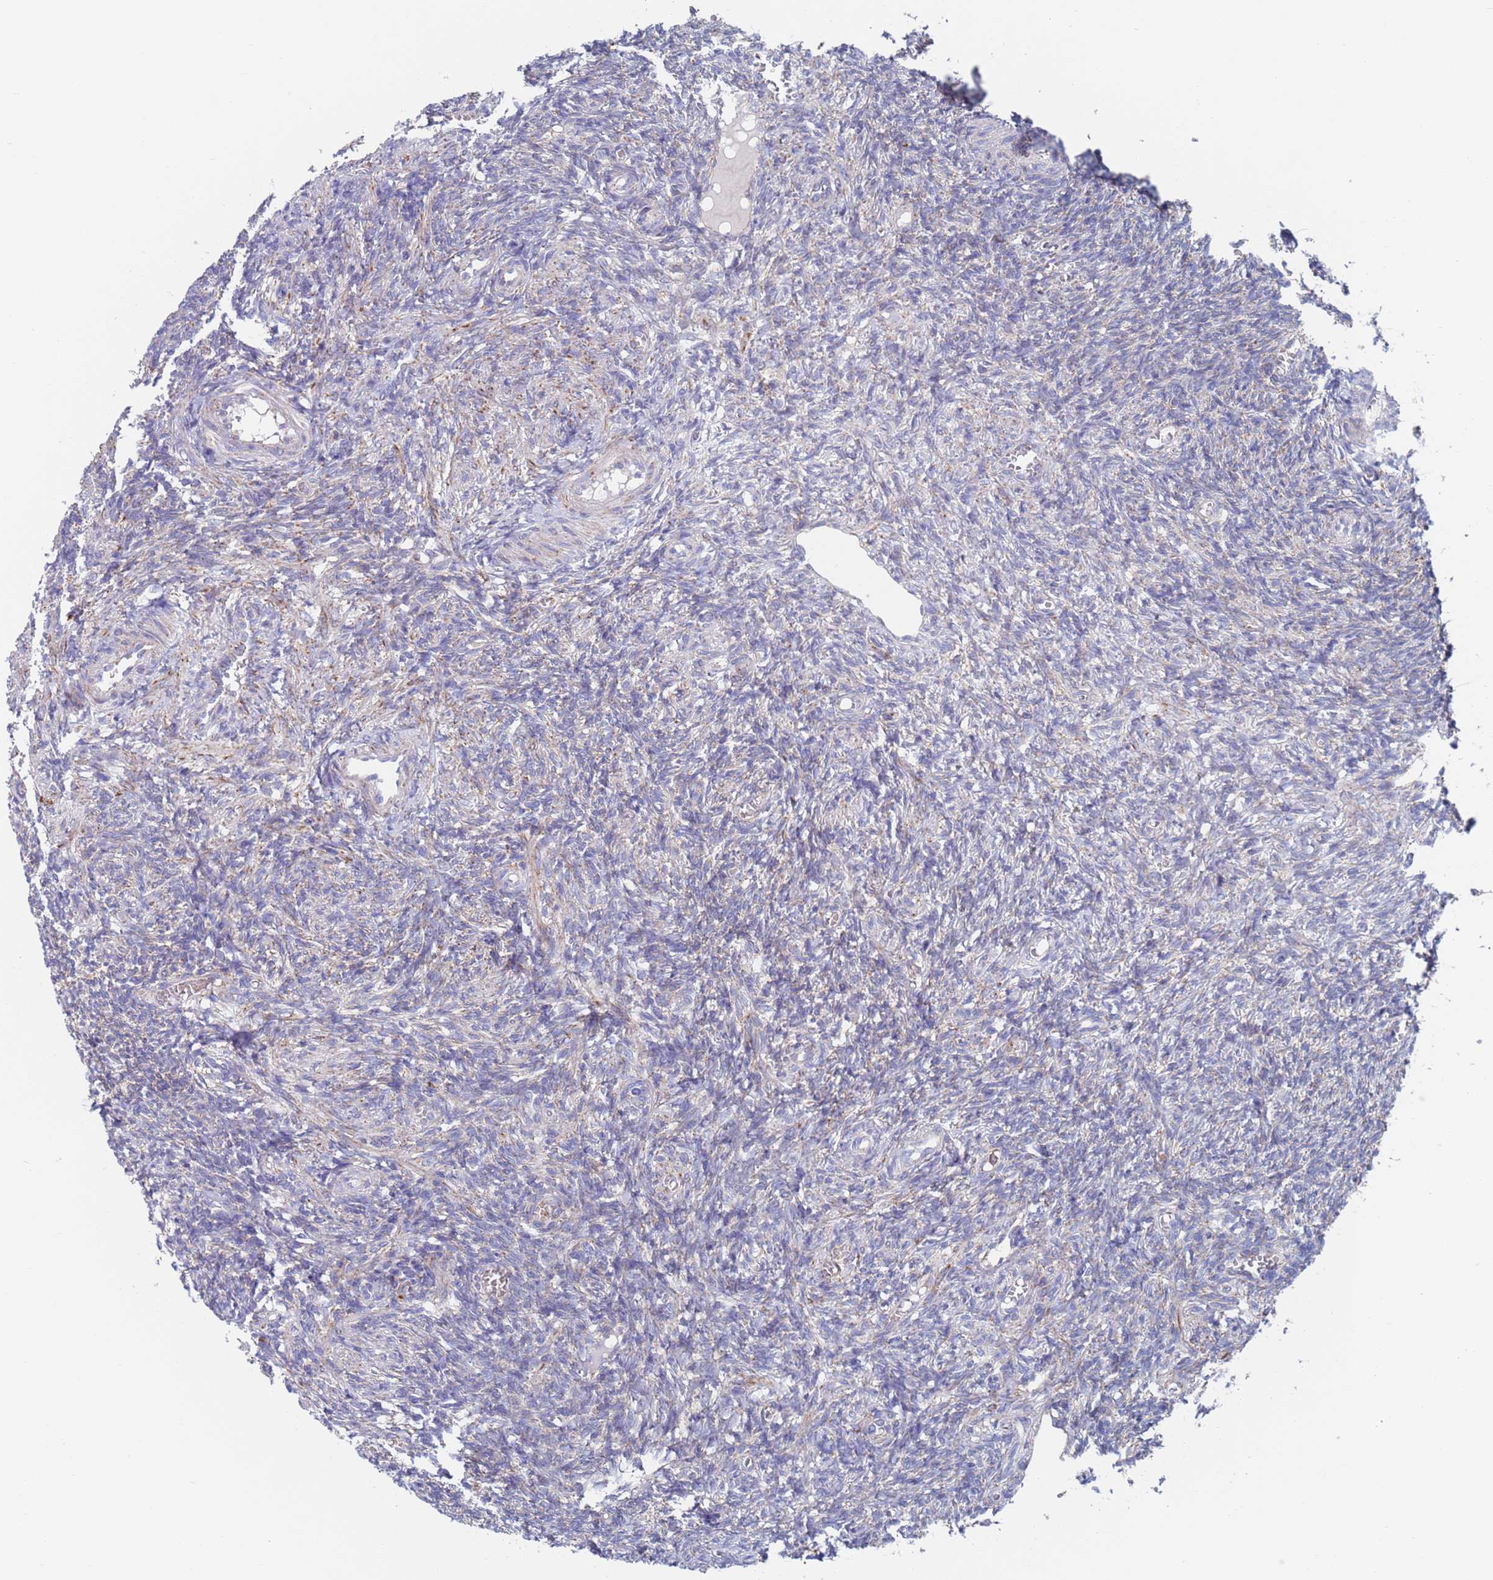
{"staining": {"intensity": "weak", "quantity": "<25%", "location": "cytoplasmic/membranous"}, "tissue": "ovary", "cell_type": "Ovarian stroma cells", "image_type": "normal", "snomed": [{"axis": "morphology", "description": "Normal tissue, NOS"}, {"axis": "topography", "description": "Ovary"}], "caption": "Image shows no protein expression in ovarian stroma cells of unremarkable ovary. (DAB immunohistochemistry (IHC), high magnification).", "gene": "CHCHD6", "patient": {"sex": "female", "age": 27}}